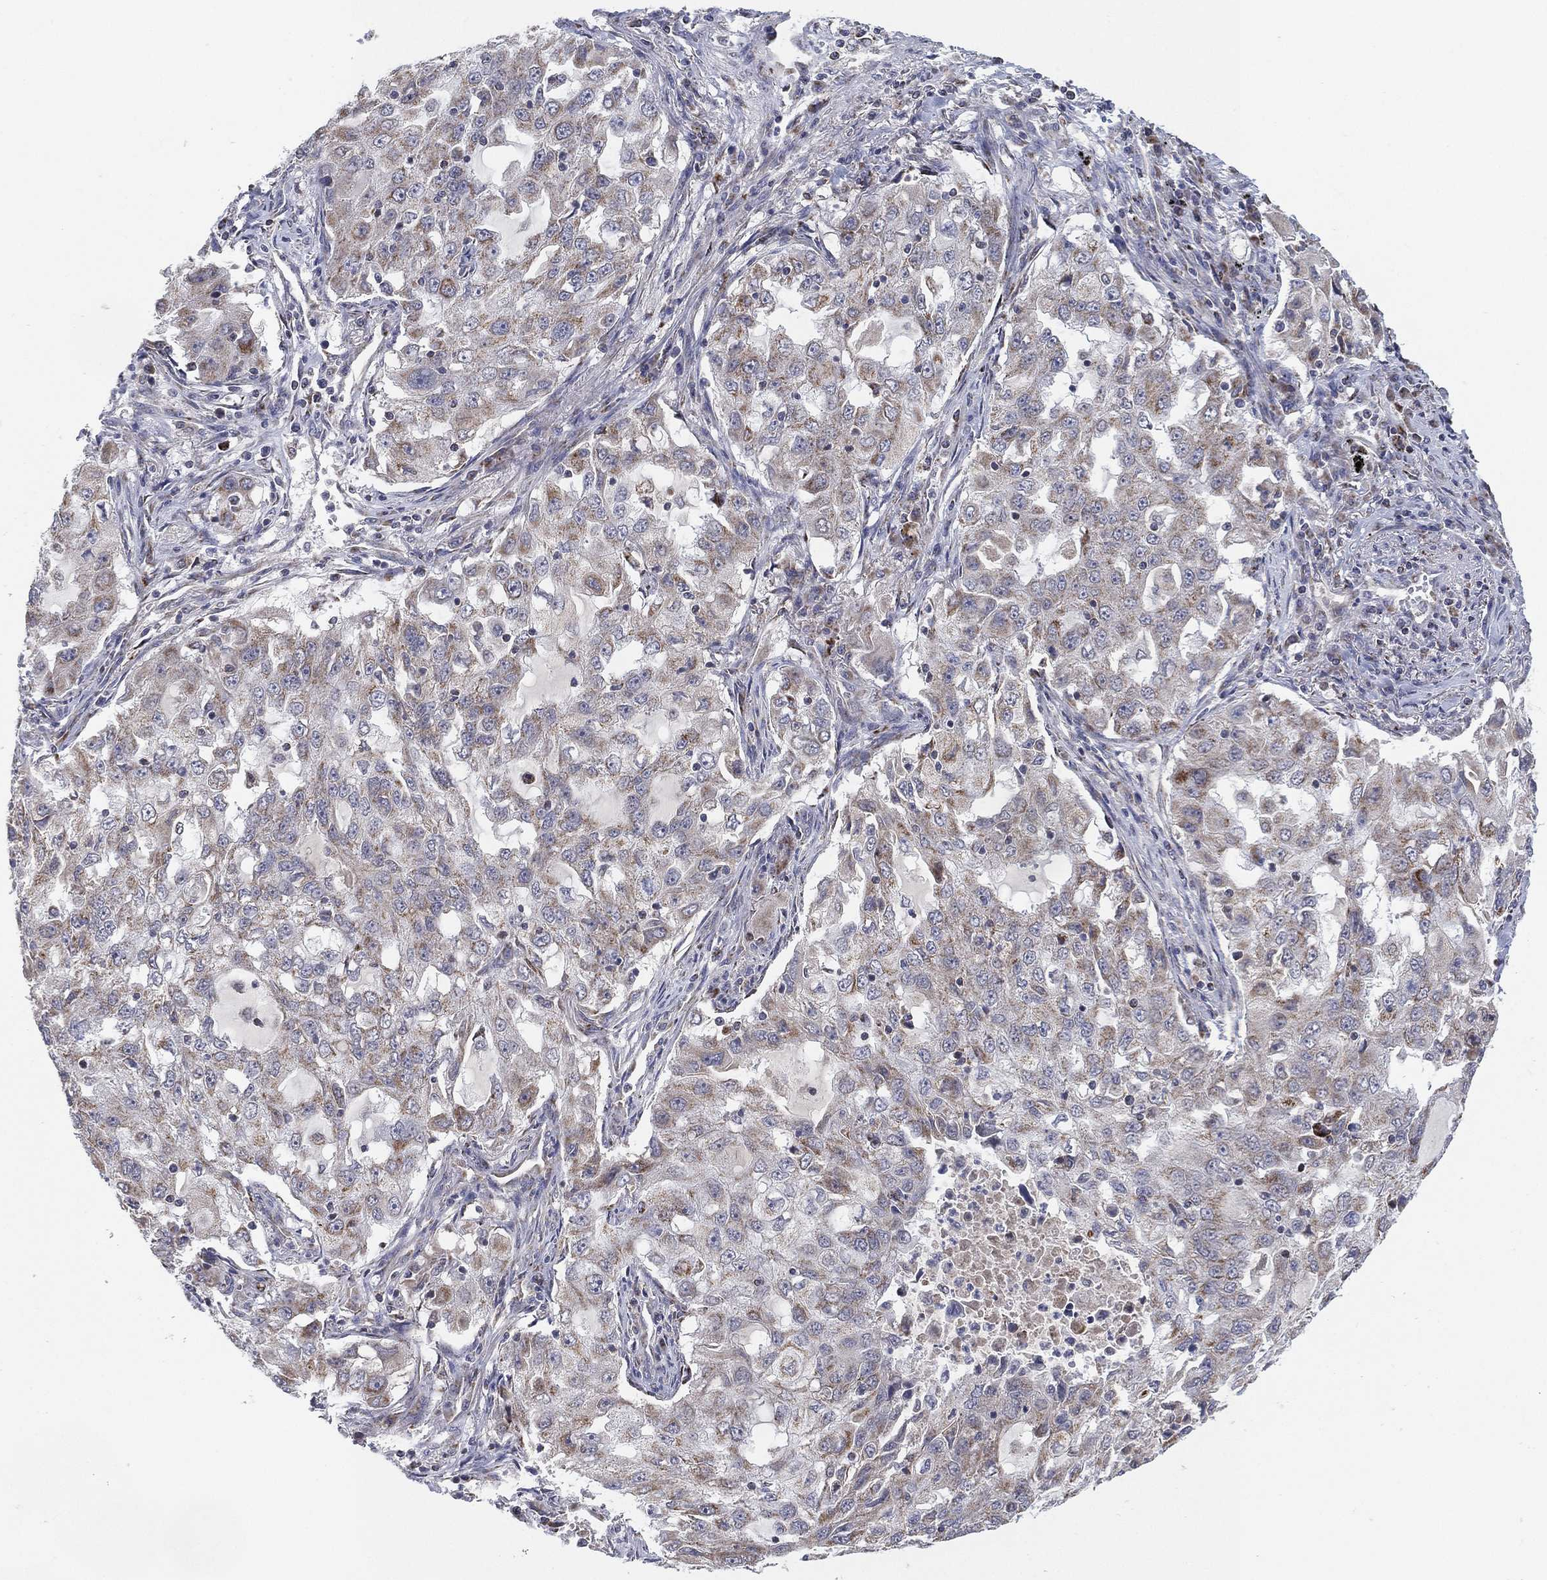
{"staining": {"intensity": "moderate", "quantity": "25%-75%", "location": "cytoplasmic/membranous"}, "tissue": "lung cancer", "cell_type": "Tumor cells", "image_type": "cancer", "snomed": [{"axis": "morphology", "description": "Adenocarcinoma, NOS"}, {"axis": "topography", "description": "Lung"}], "caption": "IHC photomicrograph of neoplastic tissue: human lung cancer stained using immunohistochemistry shows medium levels of moderate protein expression localized specifically in the cytoplasmic/membranous of tumor cells, appearing as a cytoplasmic/membranous brown color.", "gene": "PSMG4", "patient": {"sex": "female", "age": 61}}